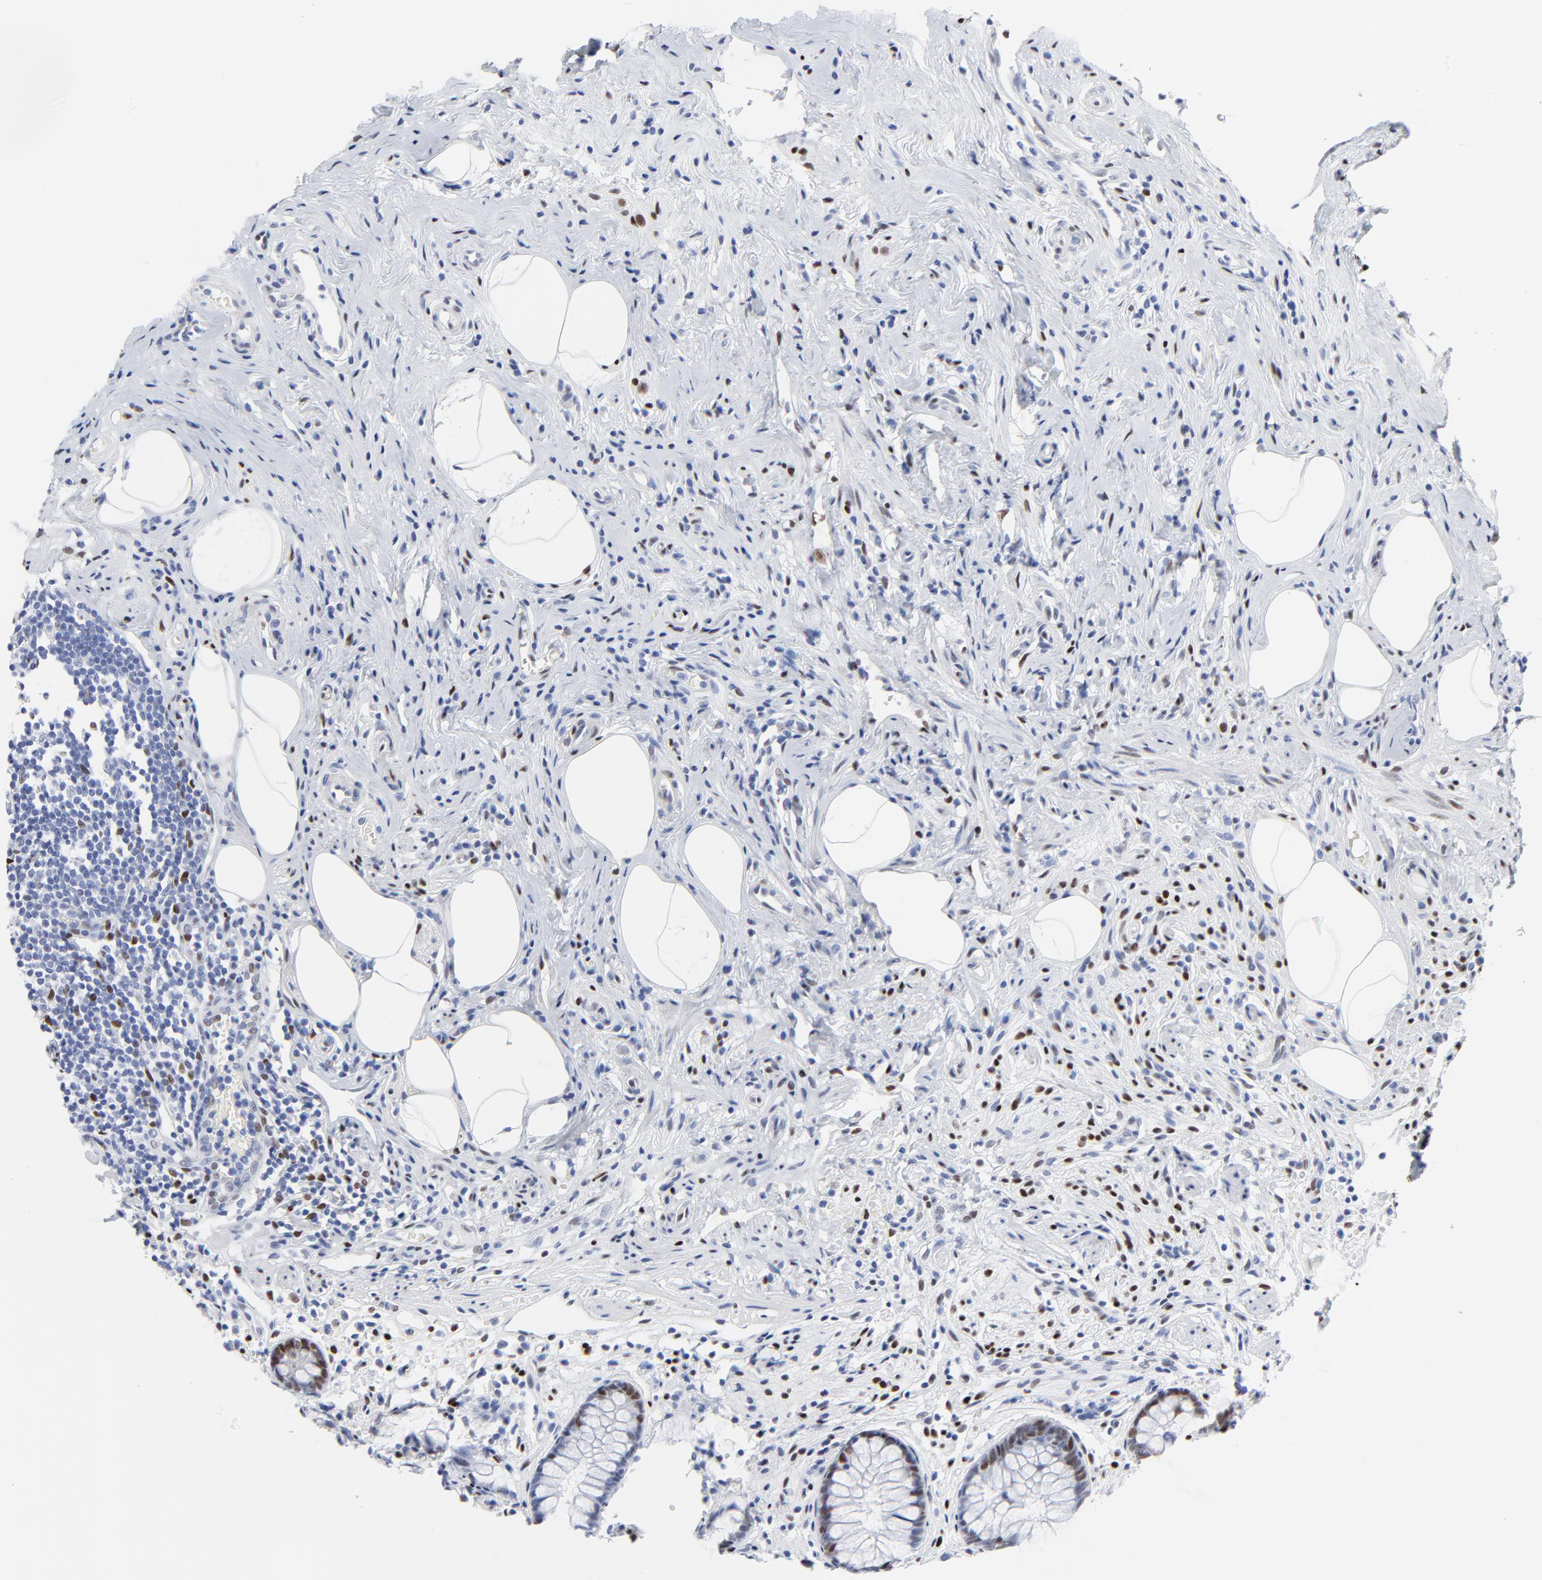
{"staining": {"intensity": "moderate", "quantity": "25%-75%", "location": "nuclear"}, "tissue": "appendix", "cell_type": "Glandular cells", "image_type": "normal", "snomed": [{"axis": "morphology", "description": "Normal tissue, NOS"}, {"axis": "topography", "description": "Appendix"}], "caption": "IHC micrograph of normal human appendix stained for a protein (brown), which displays medium levels of moderate nuclear positivity in about 25%-75% of glandular cells.", "gene": "JUN", "patient": {"sex": "male", "age": 38}}